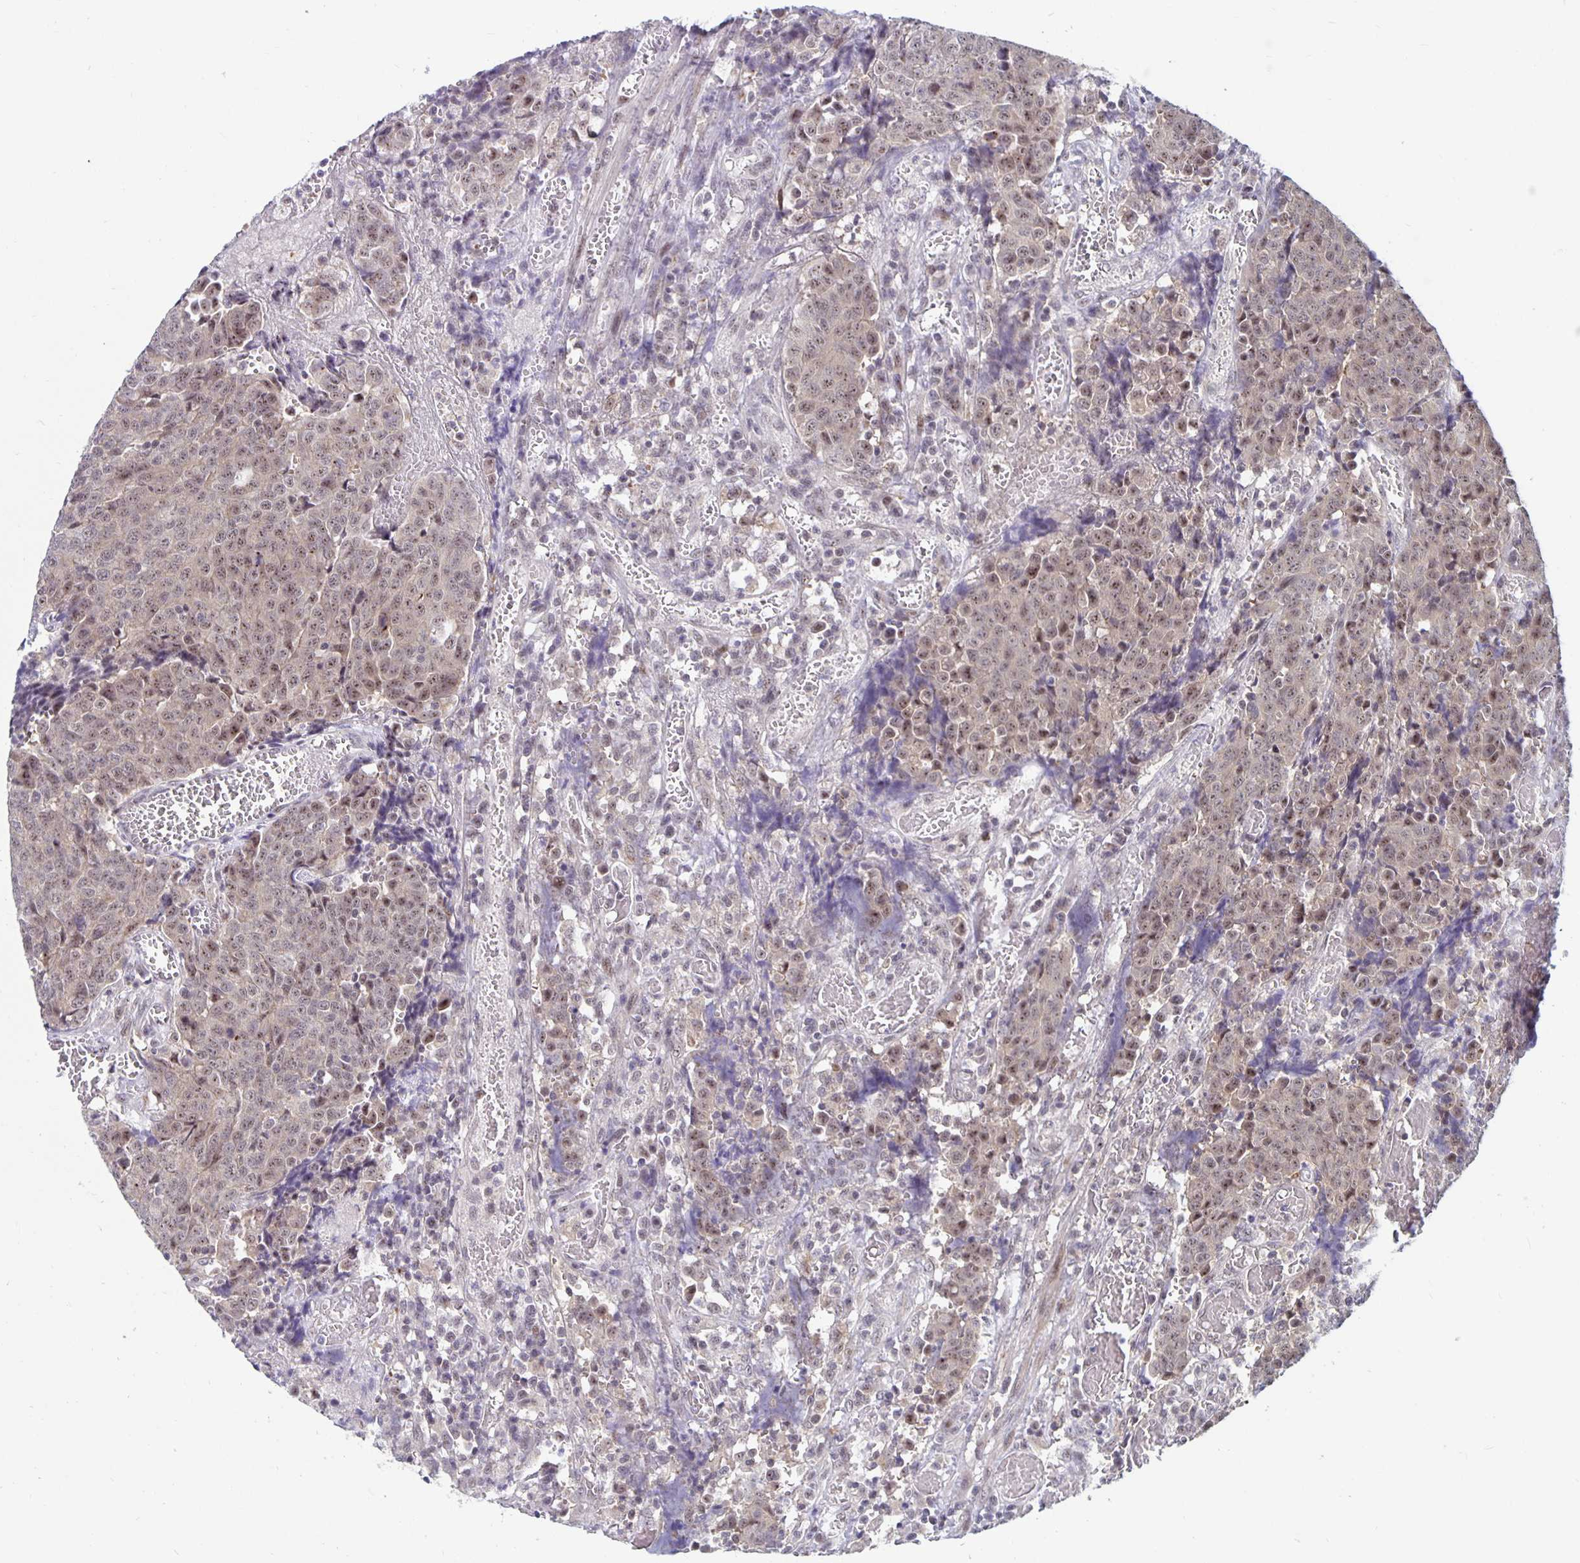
{"staining": {"intensity": "weak", "quantity": ">75%", "location": "nuclear"}, "tissue": "prostate cancer", "cell_type": "Tumor cells", "image_type": "cancer", "snomed": [{"axis": "morphology", "description": "Adenocarcinoma, High grade"}, {"axis": "topography", "description": "Prostate and seminal vesicle, NOS"}], "caption": "Human prostate cancer (high-grade adenocarcinoma) stained with a brown dye demonstrates weak nuclear positive expression in approximately >75% of tumor cells.", "gene": "EXOC6B", "patient": {"sex": "male", "age": 60}}